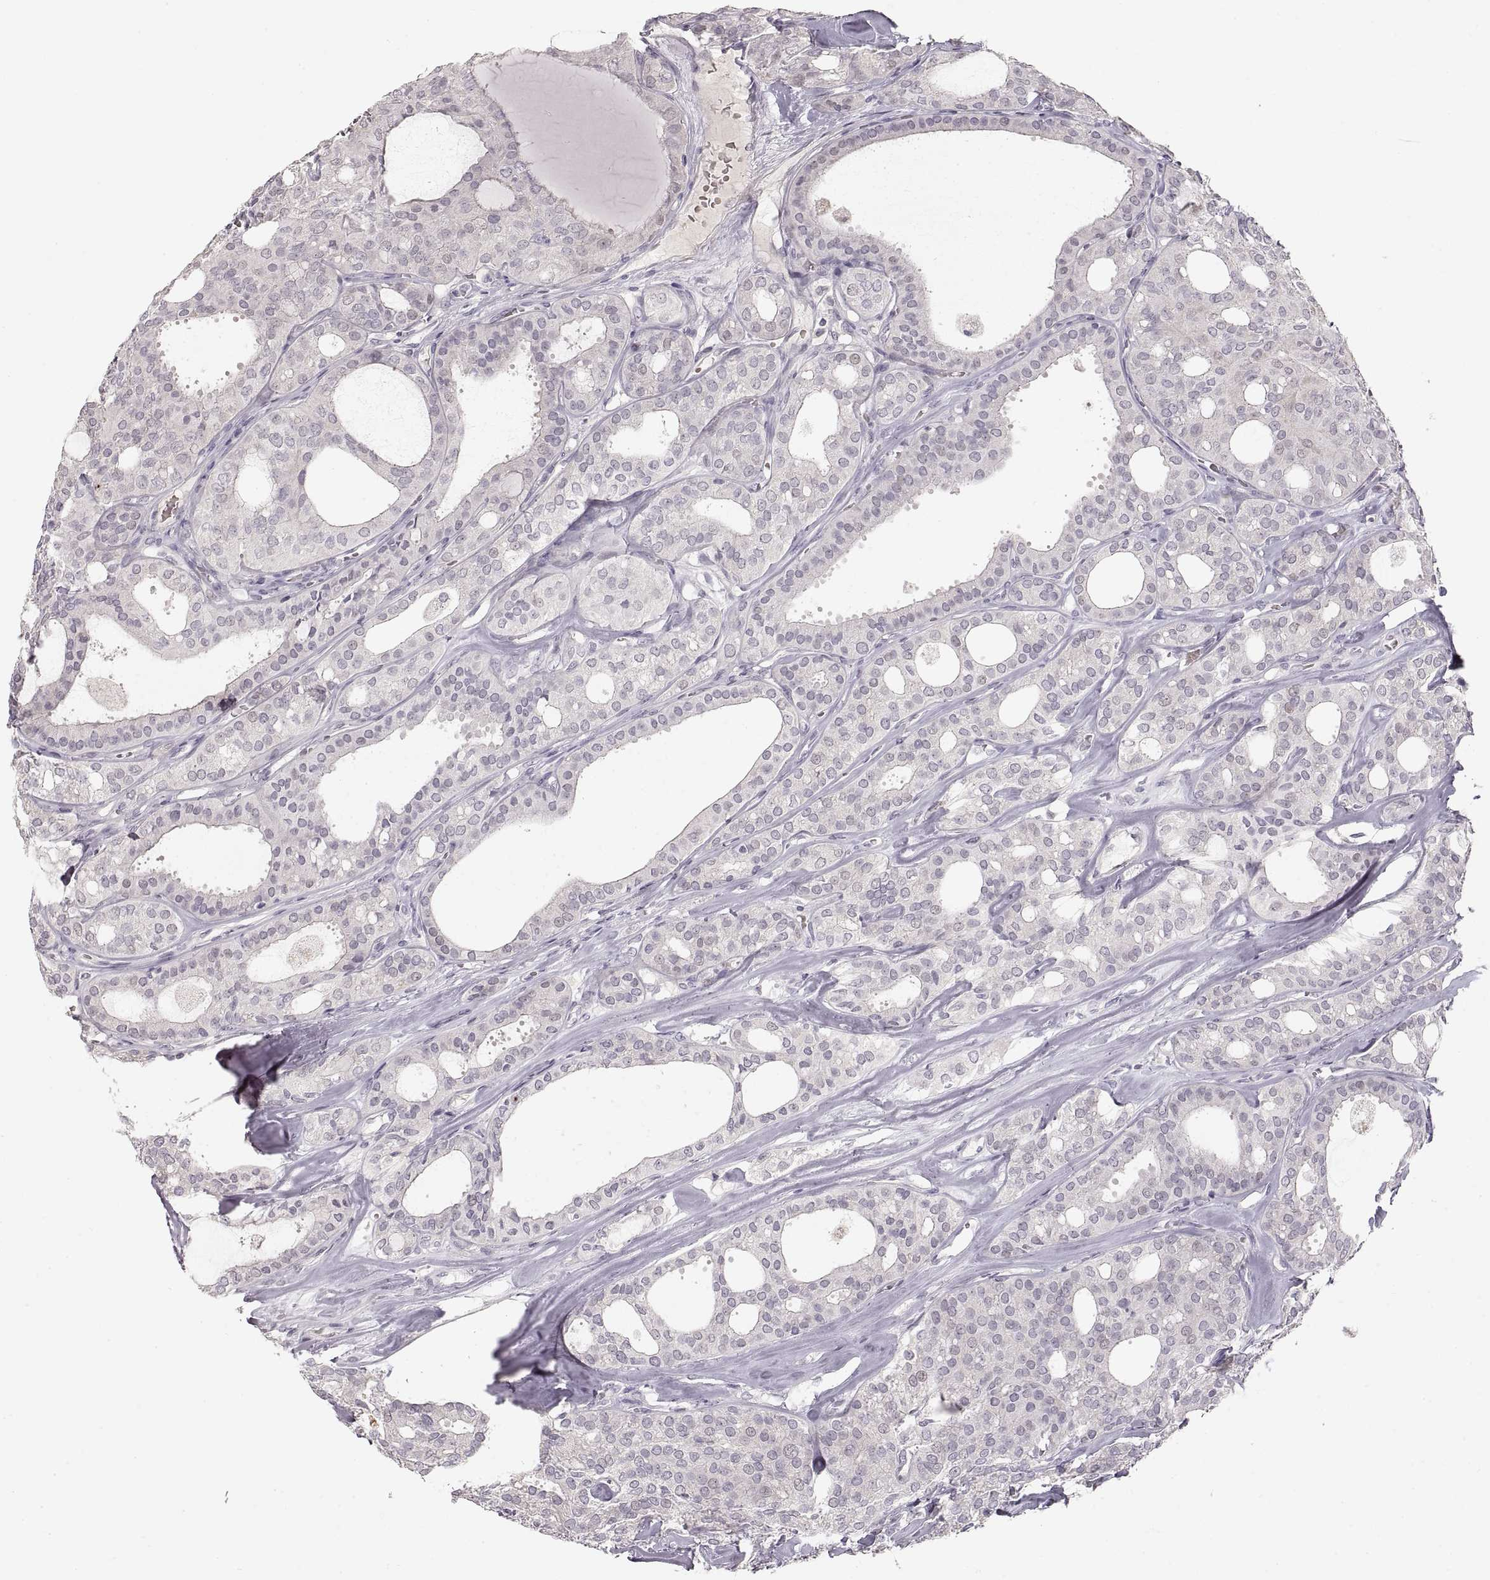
{"staining": {"intensity": "negative", "quantity": "none", "location": "none"}, "tissue": "thyroid cancer", "cell_type": "Tumor cells", "image_type": "cancer", "snomed": [{"axis": "morphology", "description": "Follicular adenoma carcinoma, NOS"}, {"axis": "topography", "description": "Thyroid gland"}], "caption": "This image is of follicular adenoma carcinoma (thyroid) stained with immunohistochemistry to label a protein in brown with the nuclei are counter-stained blue. There is no positivity in tumor cells. The staining was performed using DAB (3,3'-diaminobenzidine) to visualize the protein expression in brown, while the nuclei were stained in blue with hematoxylin (Magnification: 20x).", "gene": "PCSK2", "patient": {"sex": "male", "age": 75}}